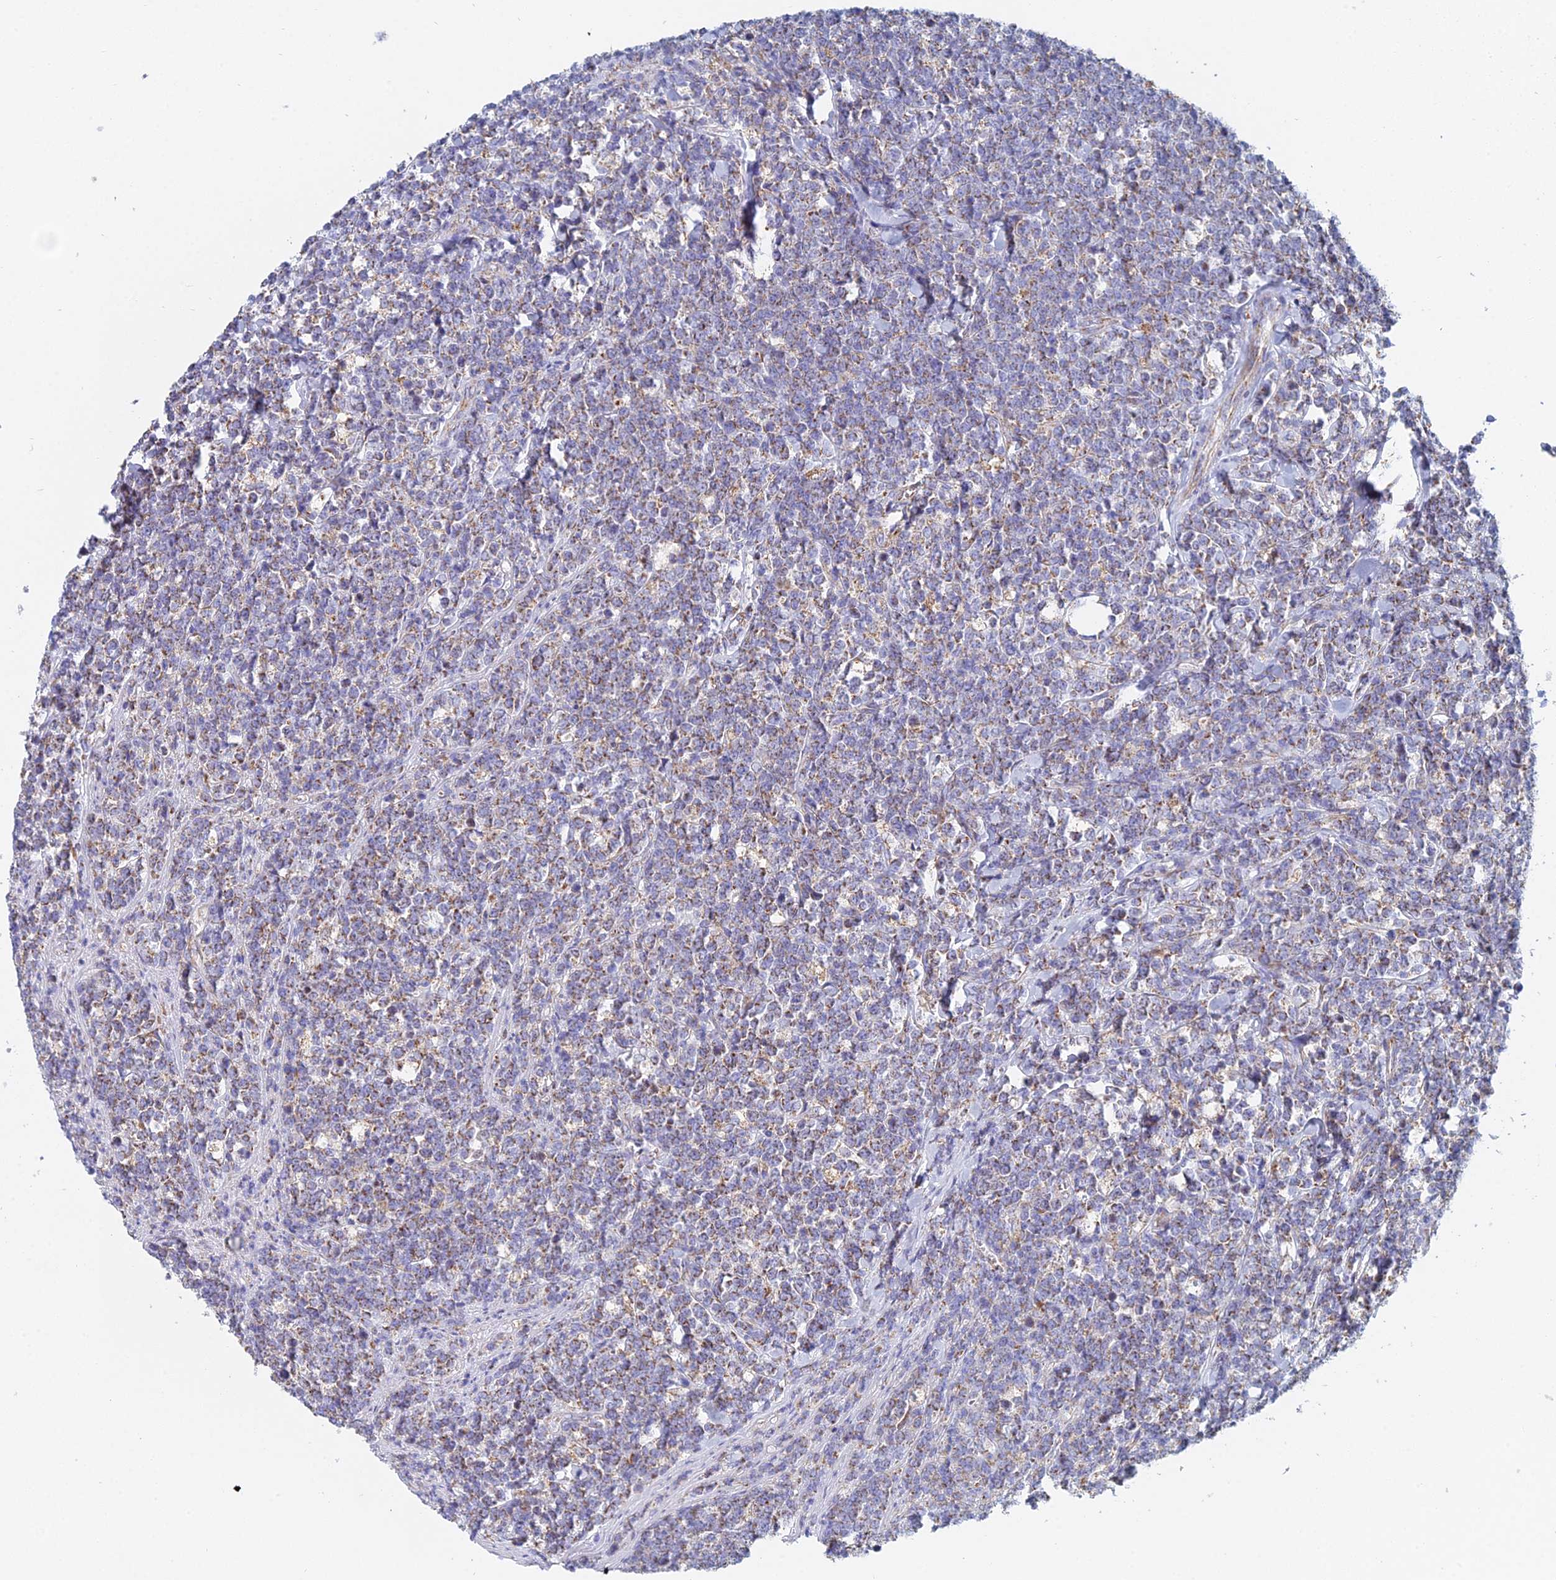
{"staining": {"intensity": "moderate", "quantity": "25%-75%", "location": "cytoplasmic/membranous"}, "tissue": "lymphoma", "cell_type": "Tumor cells", "image_type": "cancer", "snomed": [{"axis": "morphology", "description": "Malignant lymphoma, non-Hodgkin's type, High grade"}, {"axis": "topography", "description": "Small intestine"}], "caption": "Immunohistochemical staining of human lymphoma demonstrates medium levels of moderate cytoplasmic/membranous expression in about 25%-75% of tumor cells.", "gene": "CRACR2B", "patient": {"sex": "male", "age": 8}}